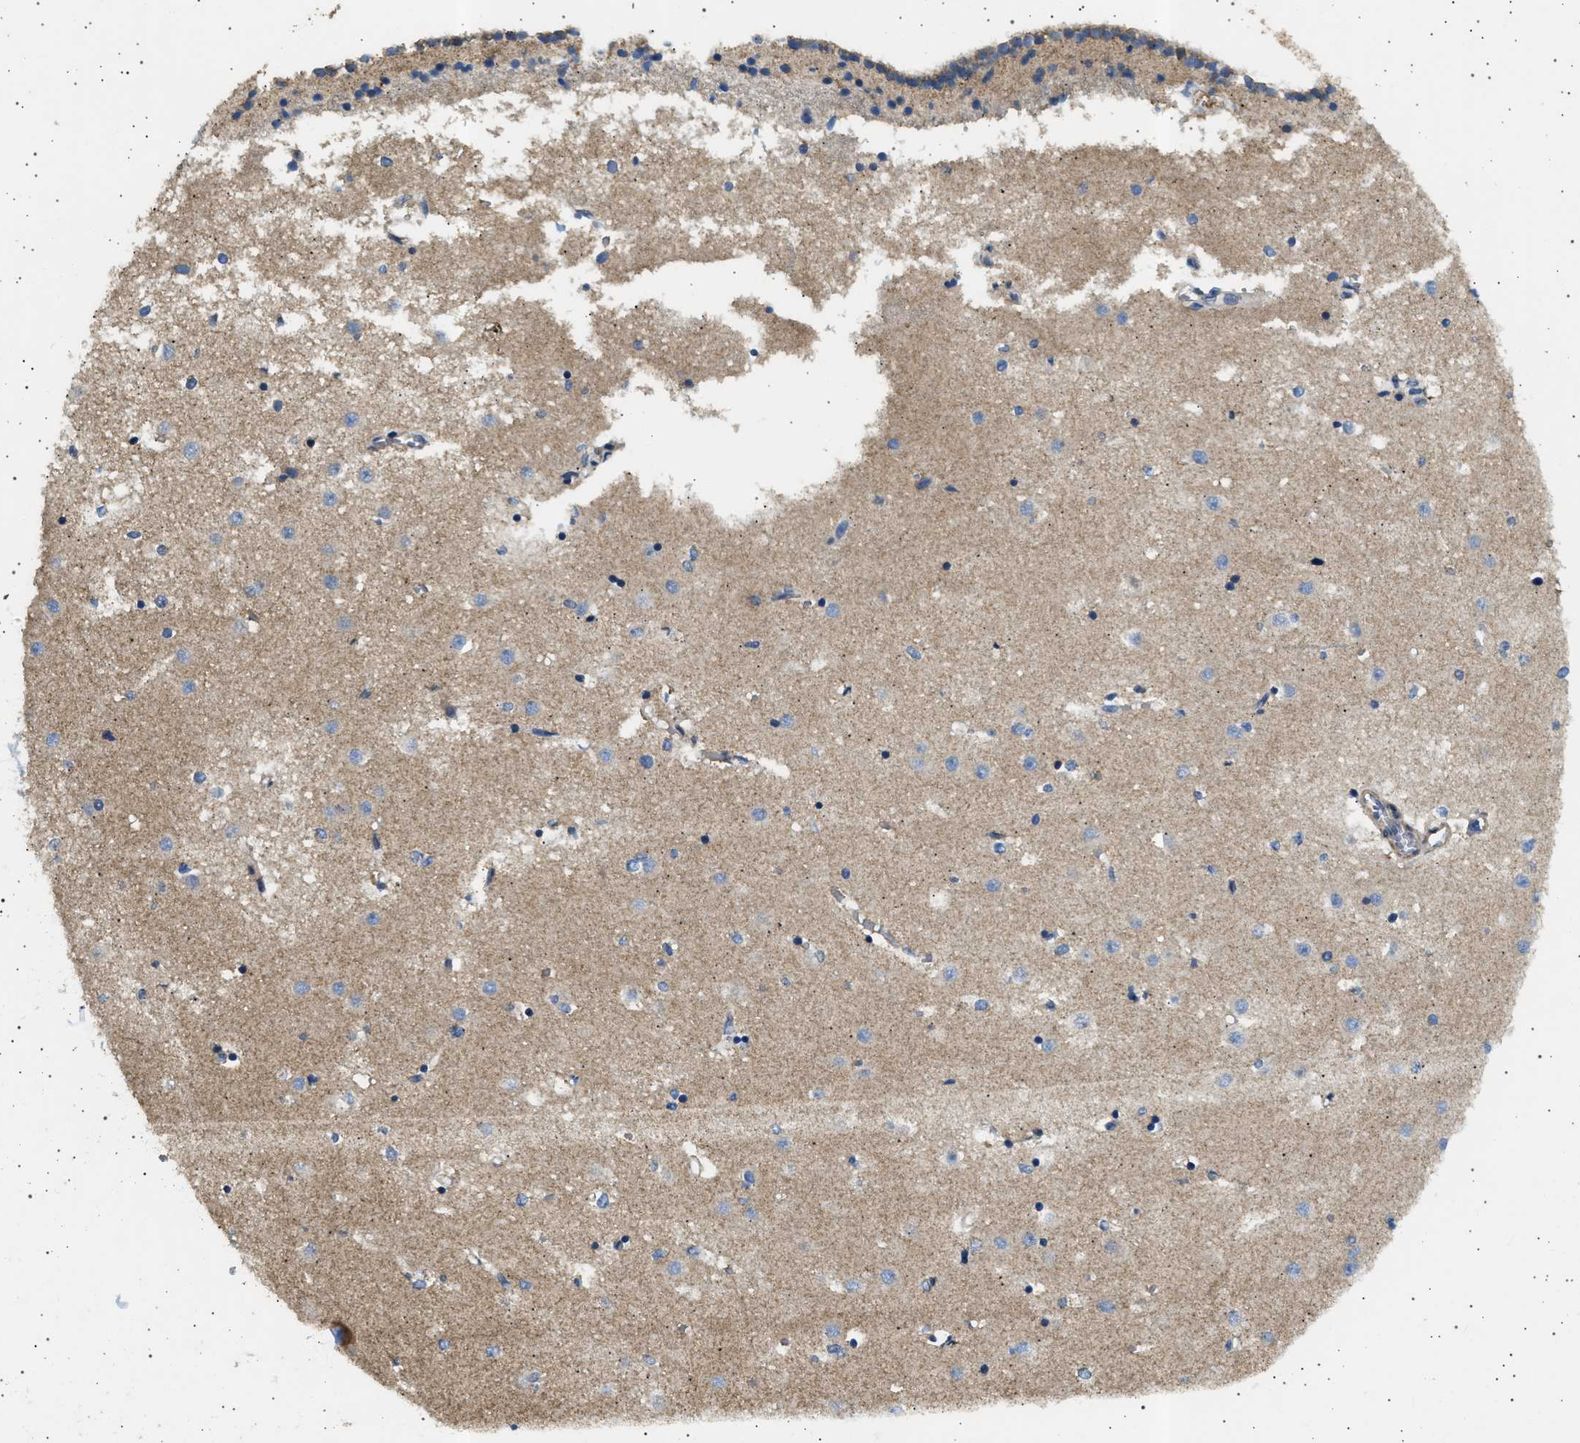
{"staining": {"intensity": "moderate", "quantity": "<25%", "location": "cytoplasmic/membranous"}, "tissue": "caudate", "cell_type": "Glial cells", "image_type": "normal", "snomed": [{"axis": "morphology", "description": "Normal tissue, NOS"}, {"axis": "topography", "description": "Lateral ventricle wall"}], "caption": "A high-resolution photomicrograph shows immunohistochemistry staining of normal caudate, which shows moderate cytoplasmic/membranous staining in about <25% of glial cells. The protein of interest is shown in brown color, while the nuclei are stained blue.", "gene": "KCNA4", "patient": {"sex": "male", "age": 45}}